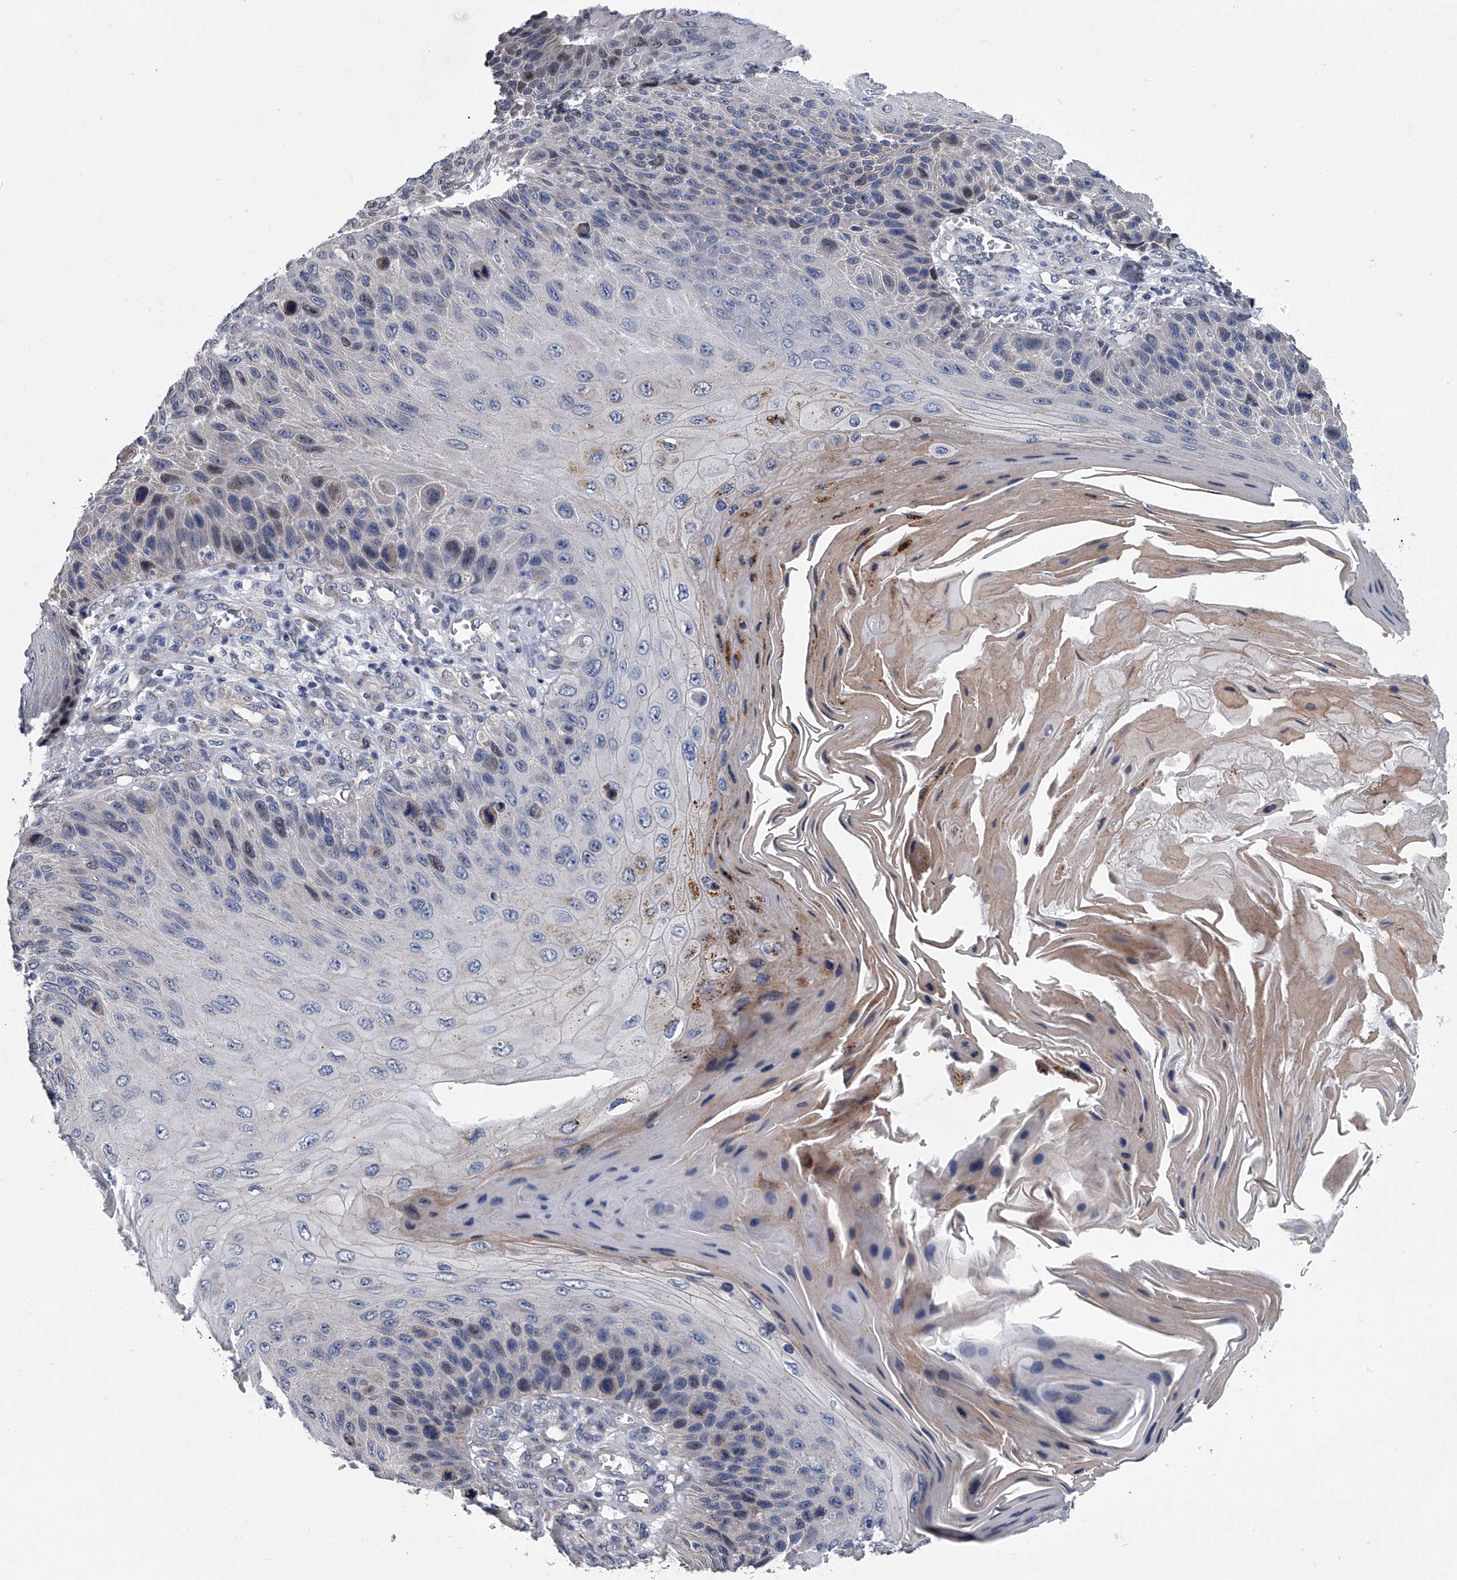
{"staining": {"intensity": "weak", "quantity": "<25%", "location": "nuclear"}, "tissue": "skin cancer", "cell_type": "Tumor cells", "image_type": "cancer", "snomed": [{"axis": "morphology", "description": "Squamous cell carcinoma, NOS"}, {"axis": "topography", "description": "Skin"}], "caption": "A high-resolution photomicrograph shows IHC staining of squamous cell carcinoma (skin), which demonstrates no significant expression in tumor cells.", "gene": "ABCG1", "patient": {"sex": "female", "age": 88}}